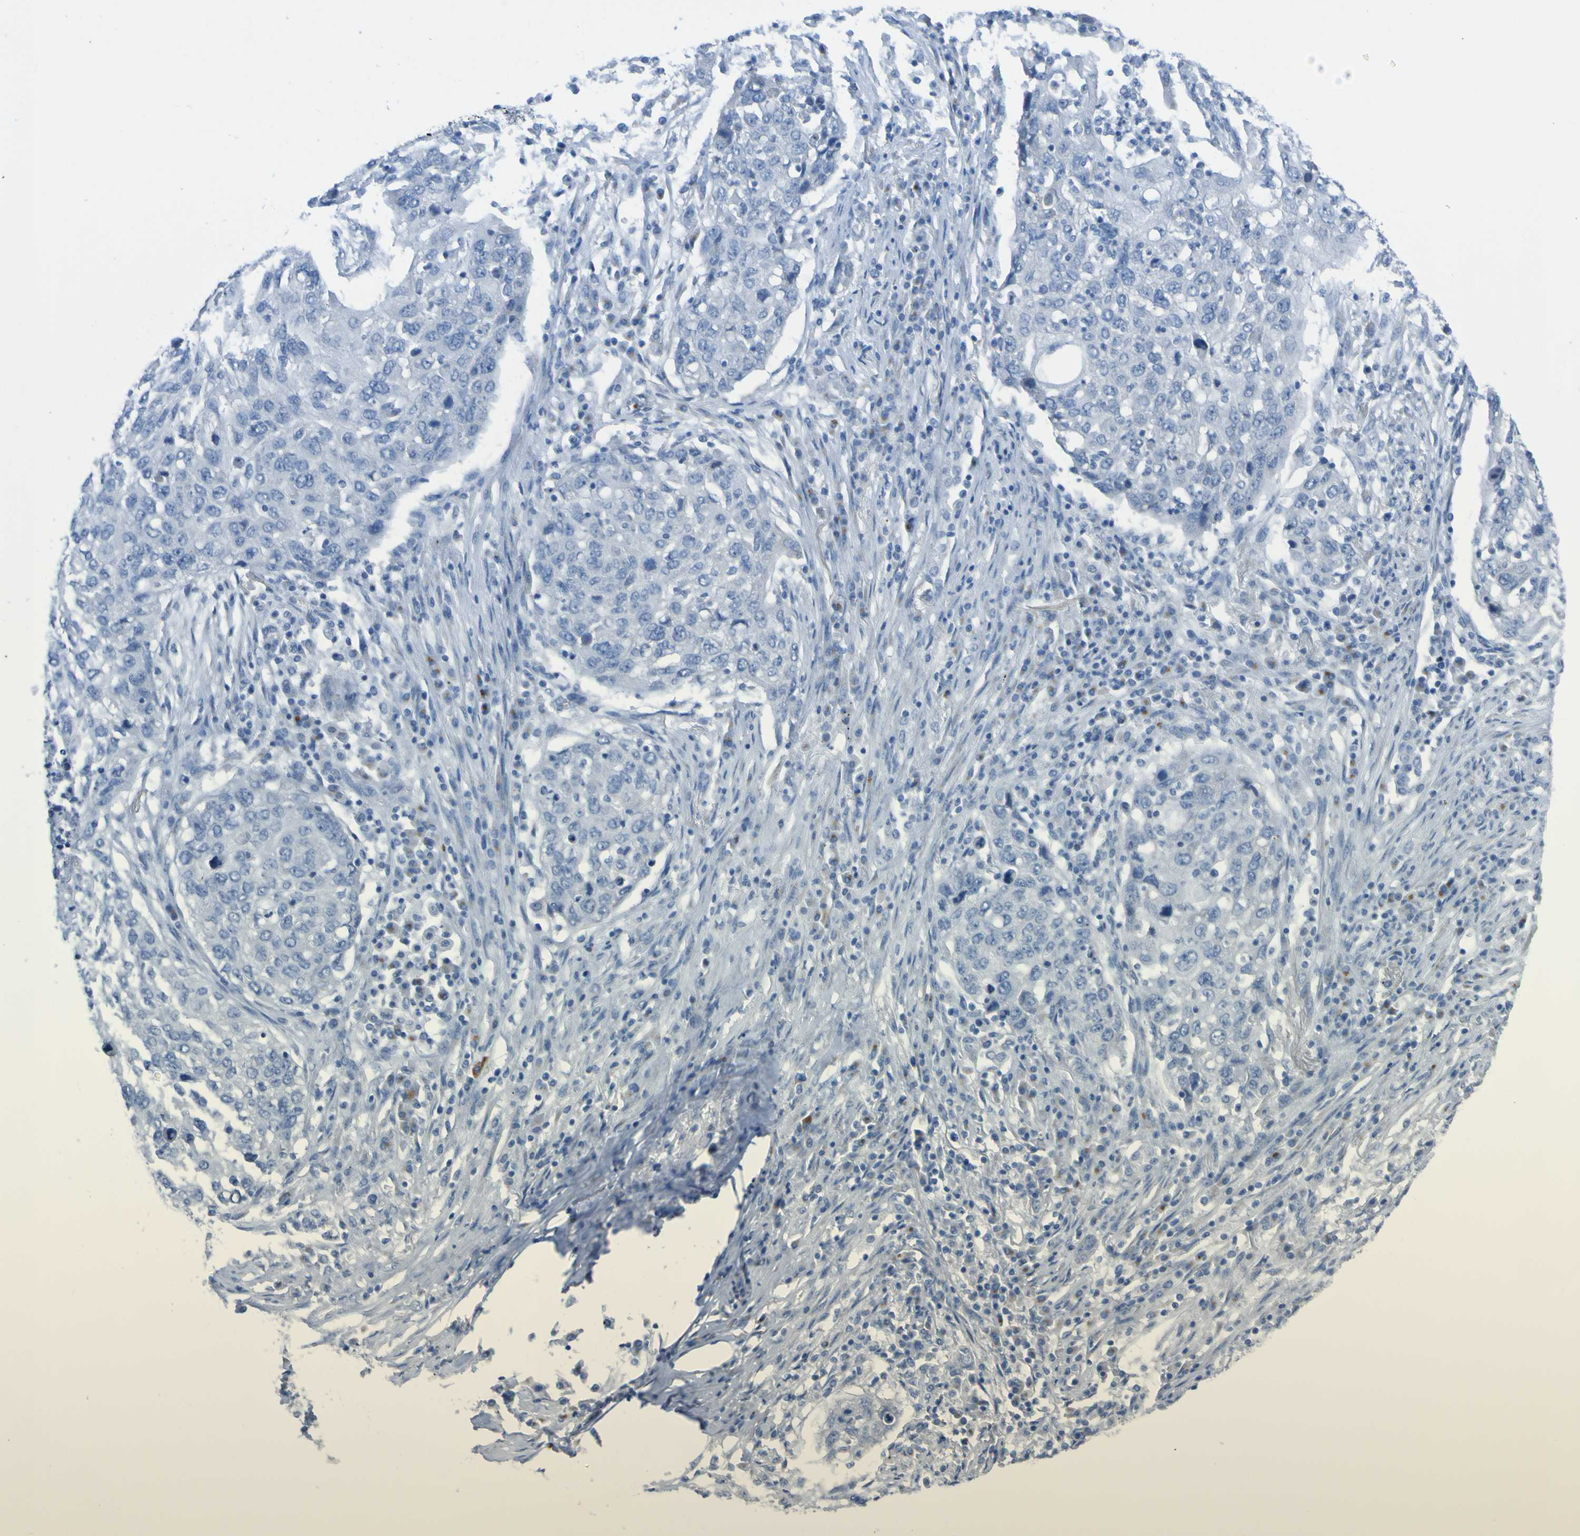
{"staining": {"intensity": "negative", "quantity": "none", "location": "none"}, "tissue": "lung cancer", "cell_type": "Tumor cells", "image_type": "cancer", "snomed": [{"axis": "morphology", "description": "Squamous cell carcinoma, NOS"}, {"axis": "topography", "description": "Lung"}], "caption": "Immunohistochemistry (IHC) micrograph of human lung cancer (squamous cell carcinoma) stained for a protein (brown), which displays no staining in tumor cells.", "gene": "ACMSD", "patient": {"sex": "female", "age": 63}}